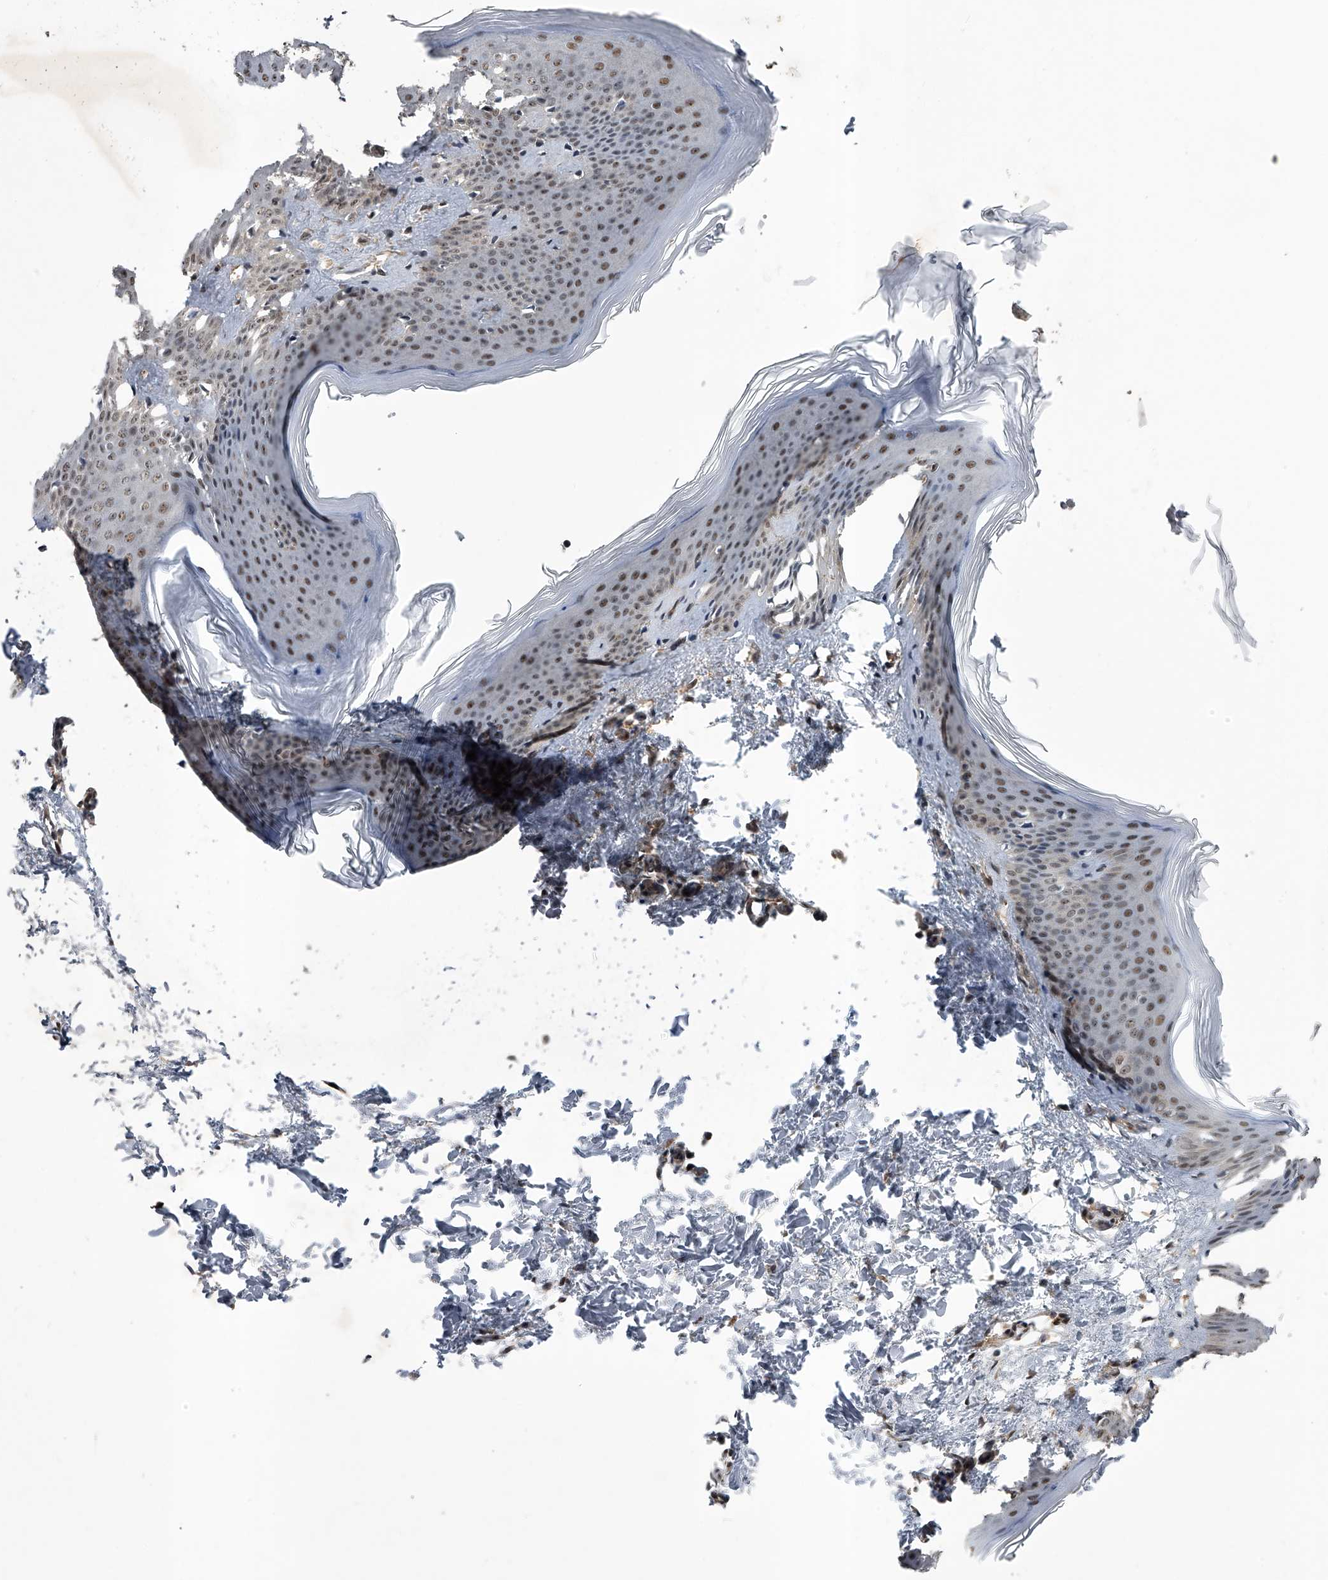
{"staining": {"intensity": "negative", "quantity": "none", "location": "none"}, "tissue": "skin", "cell_type": "Fibroblasts", "image_type": "normal", "snomed": [{"axis": "morphology", "description": "Normal tissue, NOS"}, {"axis": "topography", "description": "Skin"}], "caption": "High magnification brightfield microscopy of normal skin stained with DAB (3,3'-diaminobenzidine) (brown) and counterstained with hematoxylin (blue): fibroblasts show no significant expression. The staining was performed using DAB (3,3'-diaminobenzidine) to visualize the protein expression in brown, while the nuclei were stained in blue with hematoxylin (Magnification: 20x).", "gene": "SLC12A8", "patient": {"sex": "female", "age": 27}}